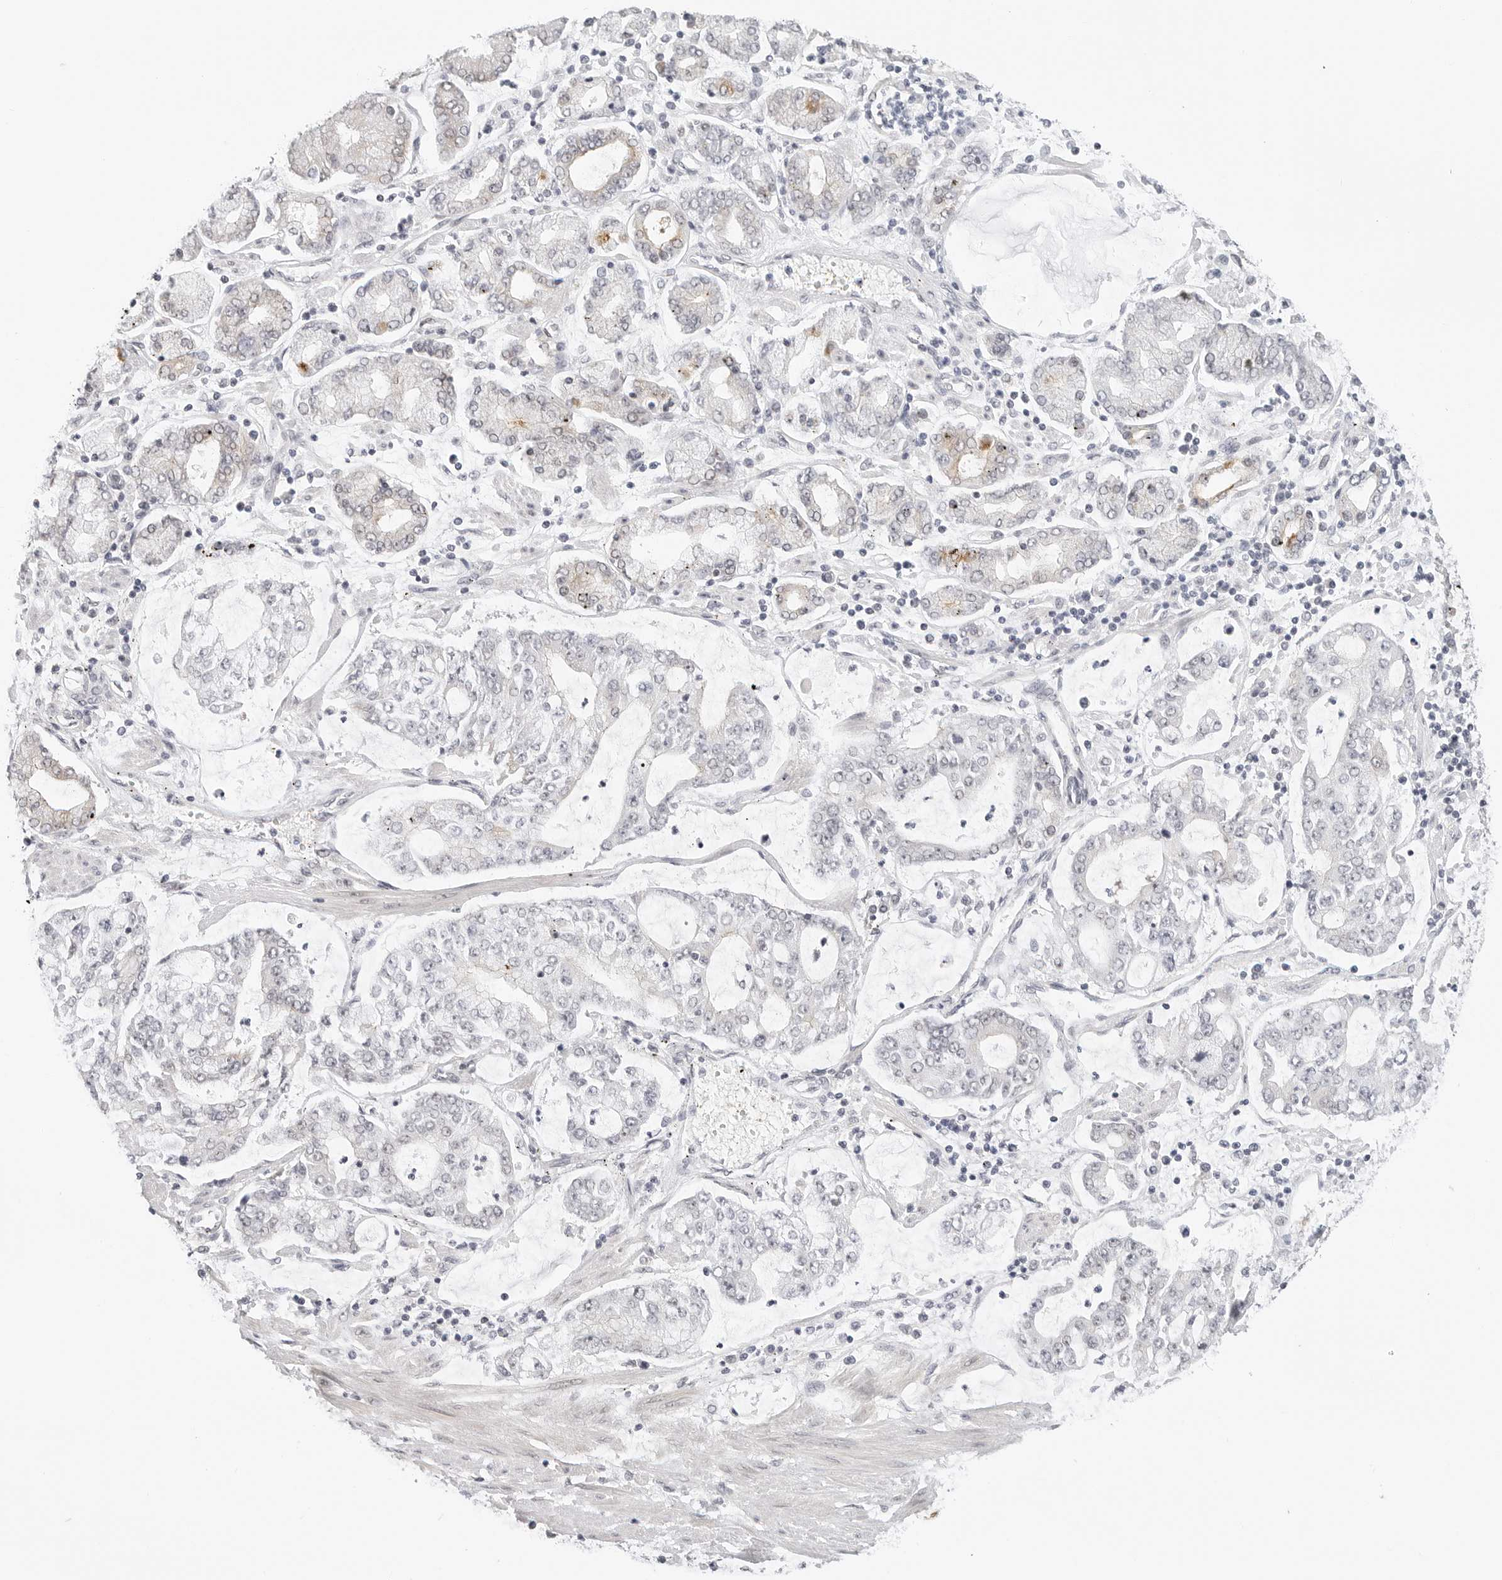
{"staining": {"intensity": "negative", "quantity": "none", "location": "none"}, "tissue": "stomach cancer", "cell_type": "Tumor cells", "image_type": "cancer", "snomed": [{"axis": "morphology", "description": "Adenocarcinoma, NOS"}, {"axis": "topography", "description": "Stomach"}], "caption": "High magnification brightfield microscopy of stomach cancer stained with DAB (3,3'-diaminobenzidine) (brown) and counterstained with hematoxylin (blue): tumor cells show no significant positivity.", "gene": "TSEN2", "patient": {"sex": "male", "age": 76}}